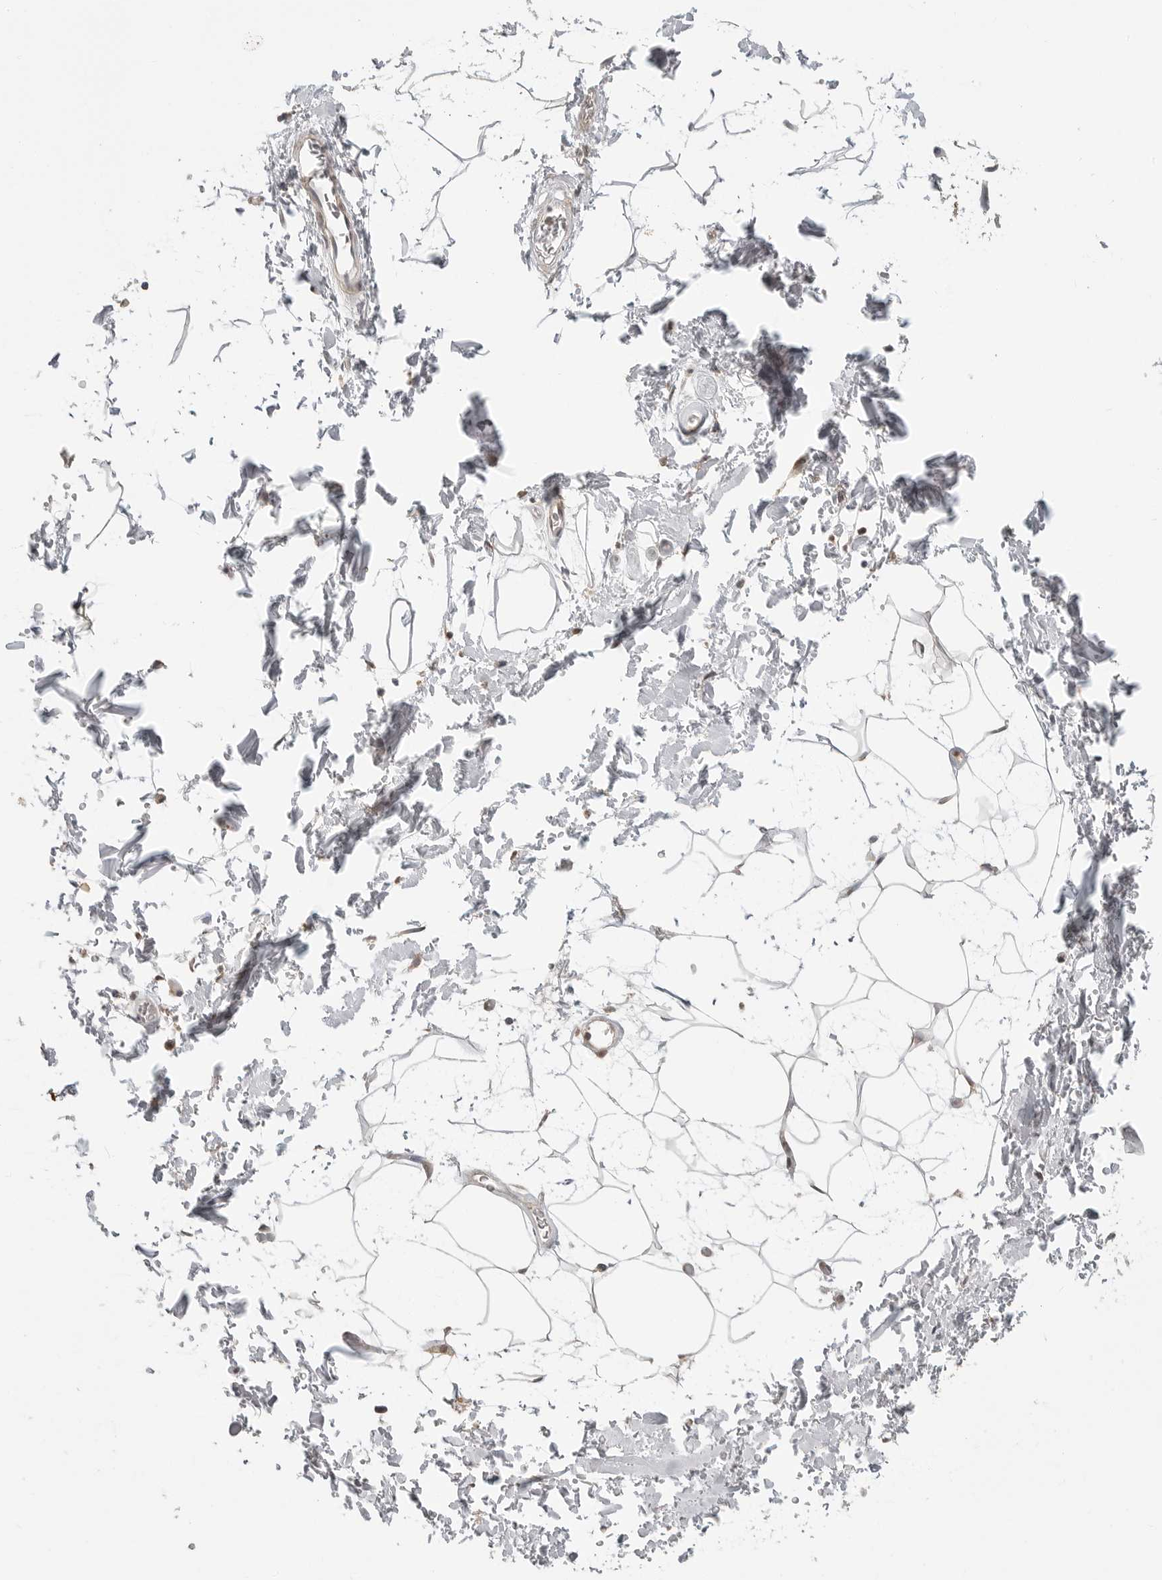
{"staining": {"intensity": "negative", "quantity": "none", "location": "none"}, "tissue": "adipose tissue", "cell_type": "Adipocytes", "image_type": "normal", "snomed": [{"axis": "morphology", "description": "Normal tissue, NOS"}, {"axis": "topography", "description": "Soft tissue"}], "caption": "Immunohistochemical staining of benign adipose tissue reveals no significant staining in adipocytes.", "gene": "GPC2", "patient": {"sex": "male", "age": 72}}